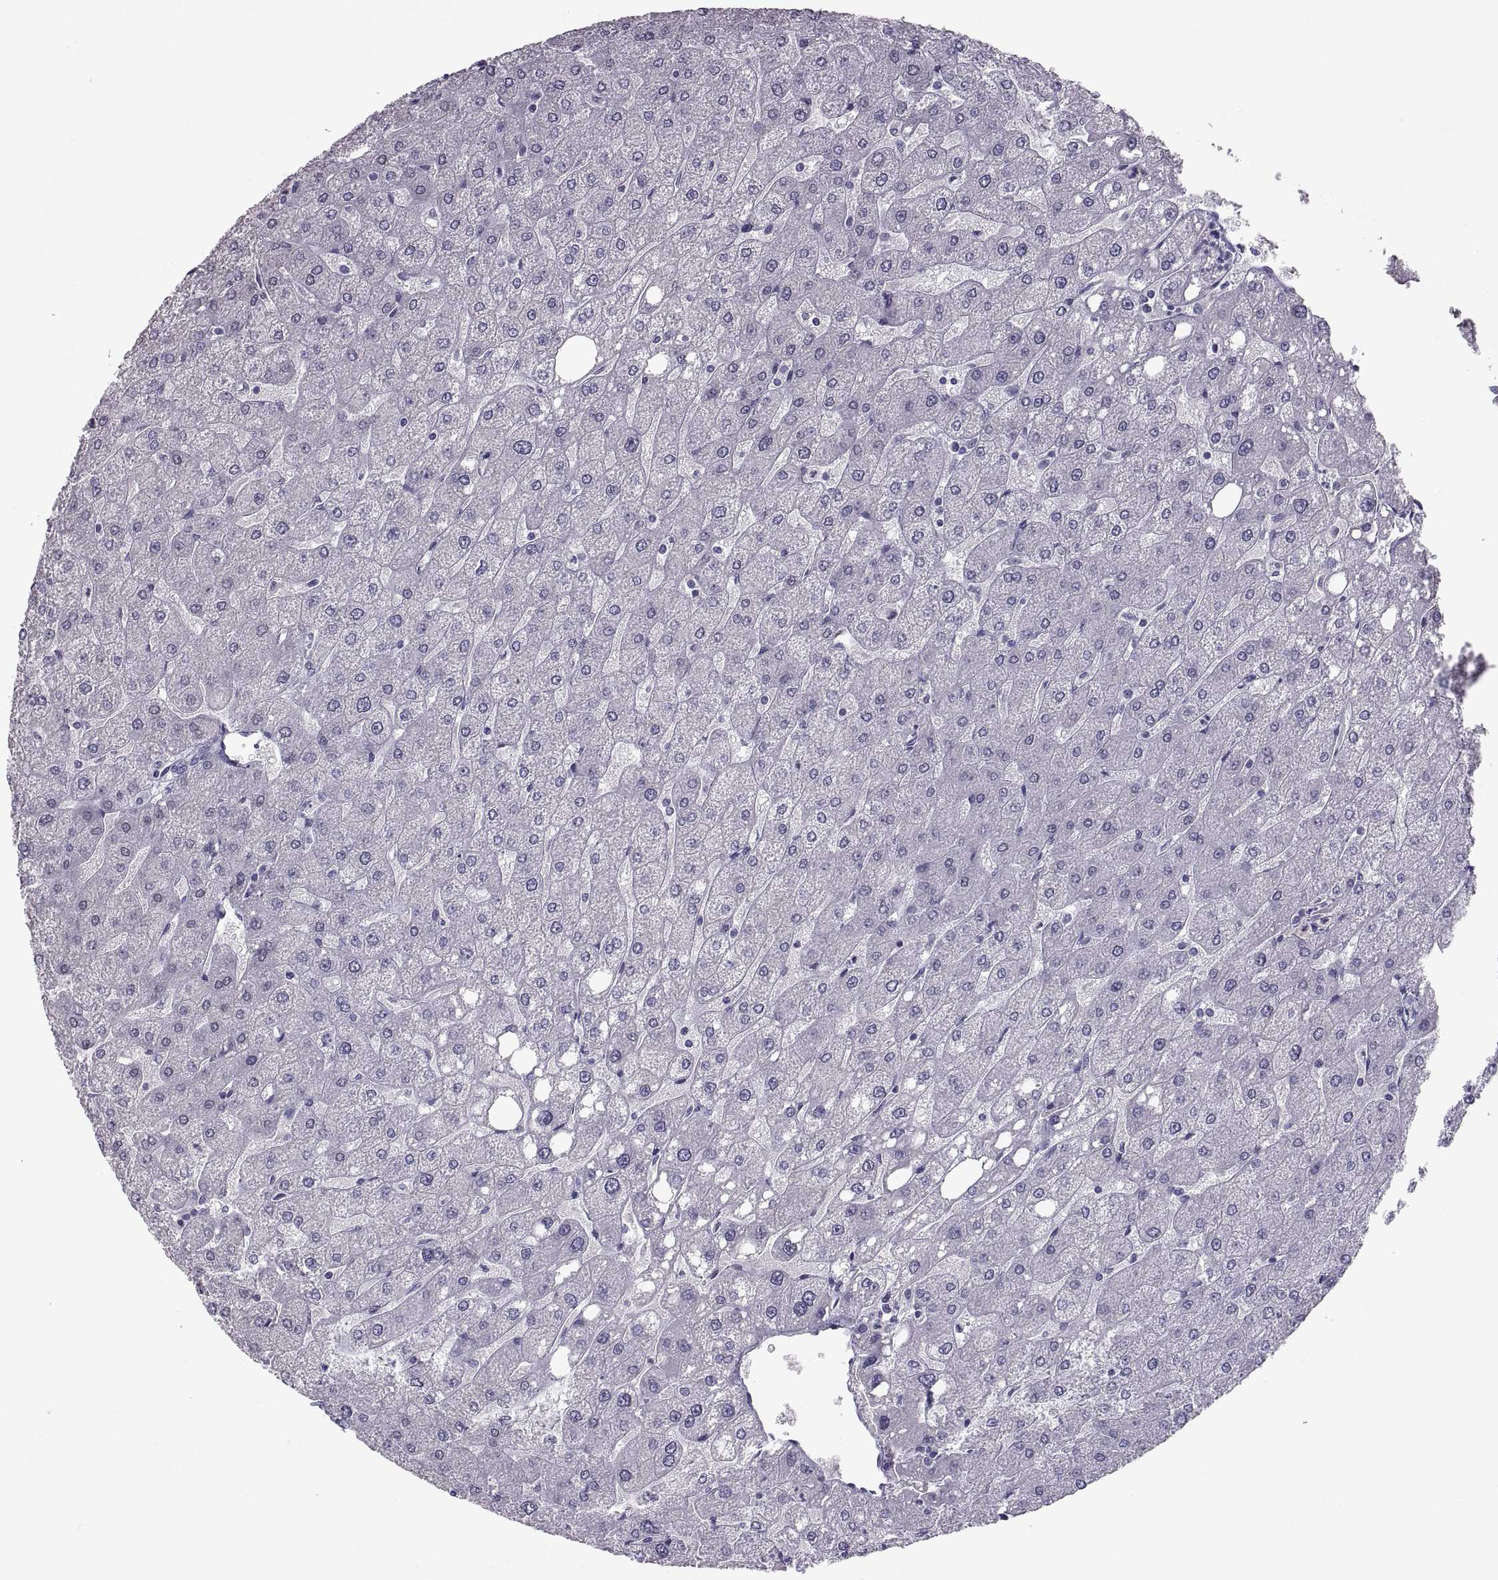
{"staining": {"intensity": "negative", "quantity": "none", "location": "none"}, "tissue": "liver", "cell_type": "Cholangiocytes", "image_type": "normal", "snomed": [{"axis": "morphology", "description": "Normal tissue, NOS"}, {"axis": "topography", "description": "Liver"}], "caption": "This histopathology image is of benign liver stained with immunohistochemistry (IHC) to label a protein in brown with the nuclei are counter-stained blue. There is no staining in cholangiocytes.", "gene": "SOX21", "patient": {"sex": "male", "age": 67}}